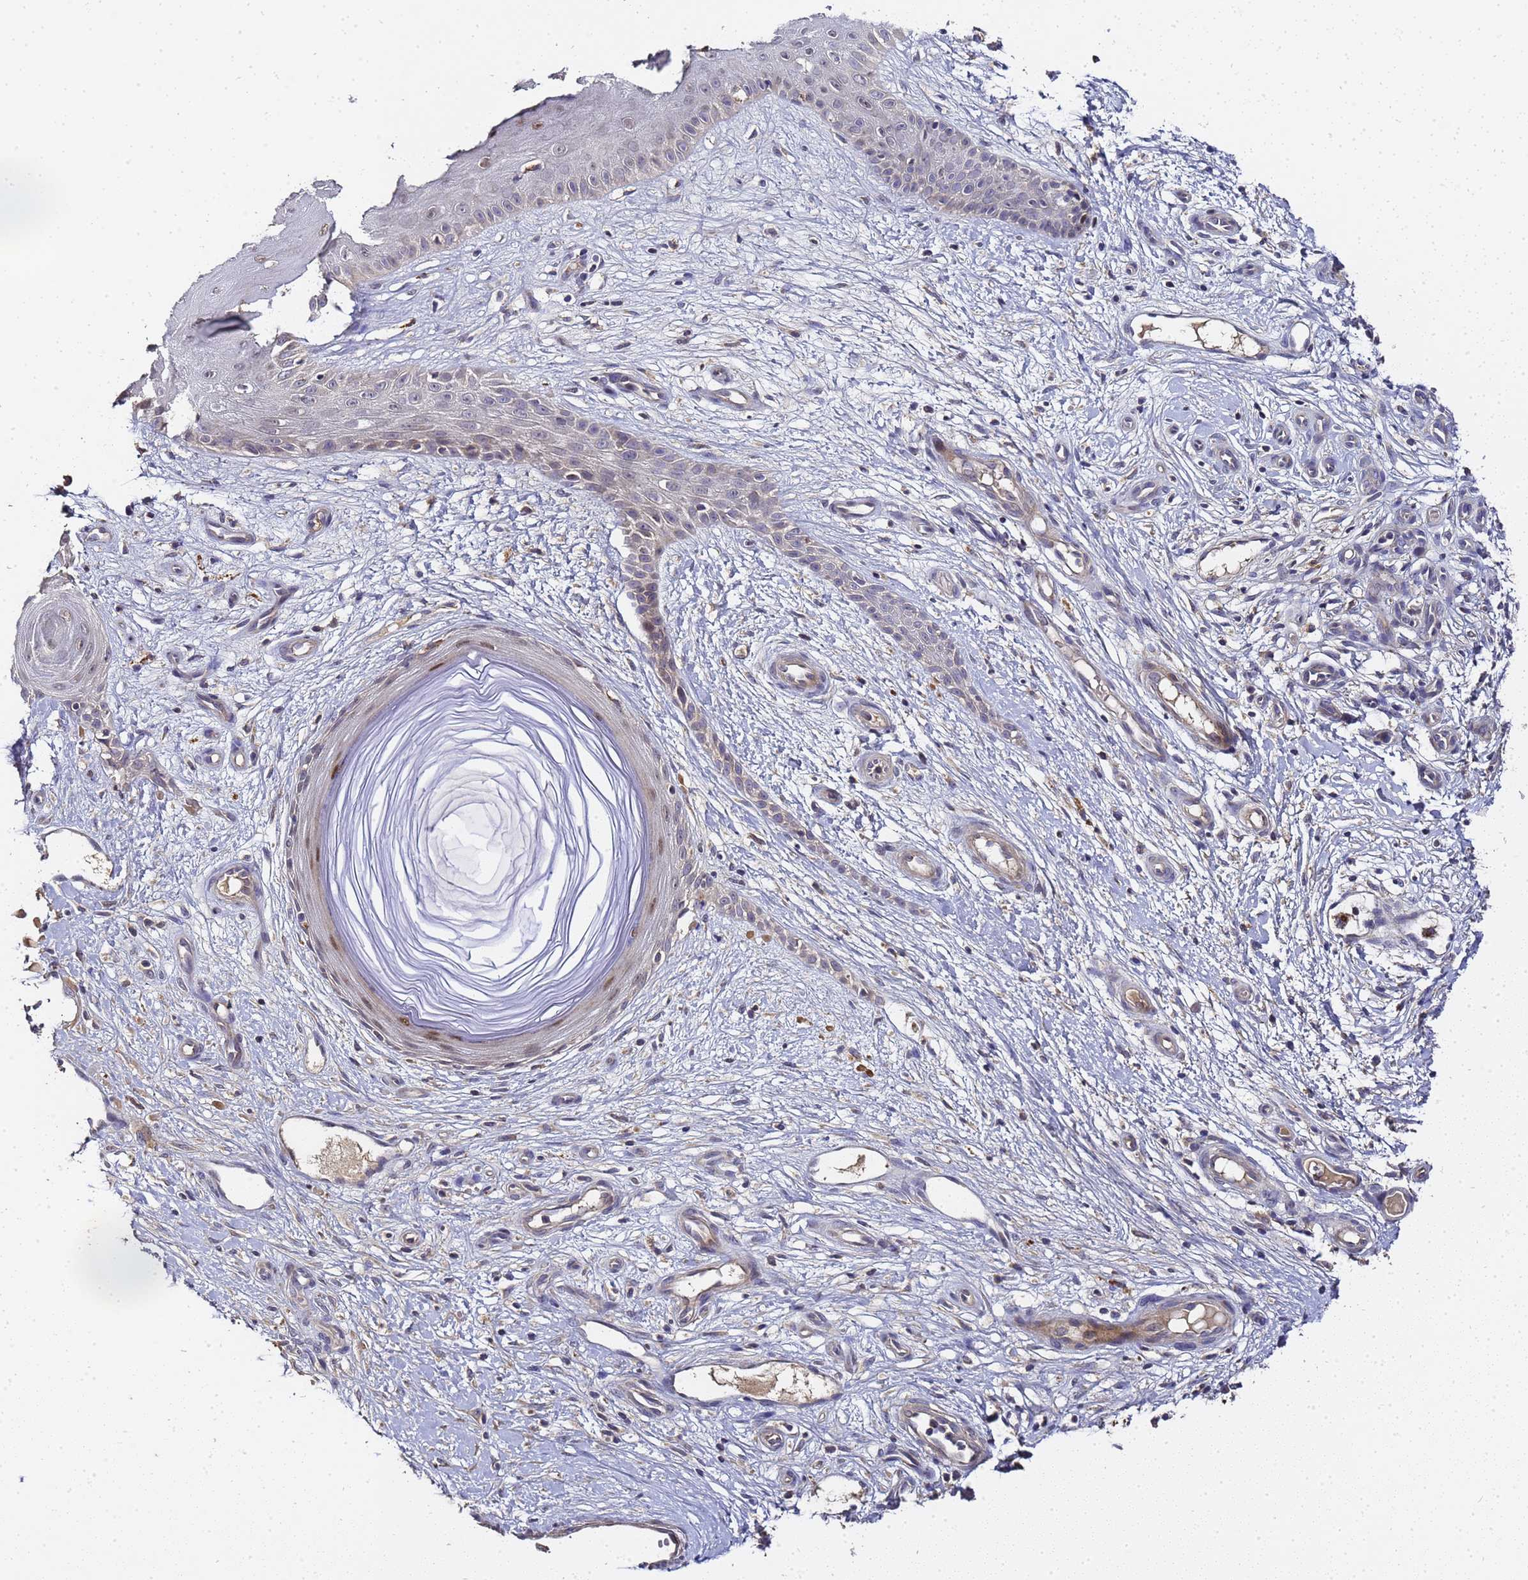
{"staining": {"intensity": "negative", "quantity": "none", "location": "none"}, "tissue": "skin cancer", "cell_type": "Tumor cells", "image_type": "cancer", "snomed": [{"axis": "morphology", "description": "Basal cell carcinoma"}, {"axis": "topography", "description": "Skin"}], "caption": "The micrograph exhibits no staining of tumor cells in basal cell carcinoma (skin).", "gene": "LGI4", "patient": {"sex": "male", "age": 88}}